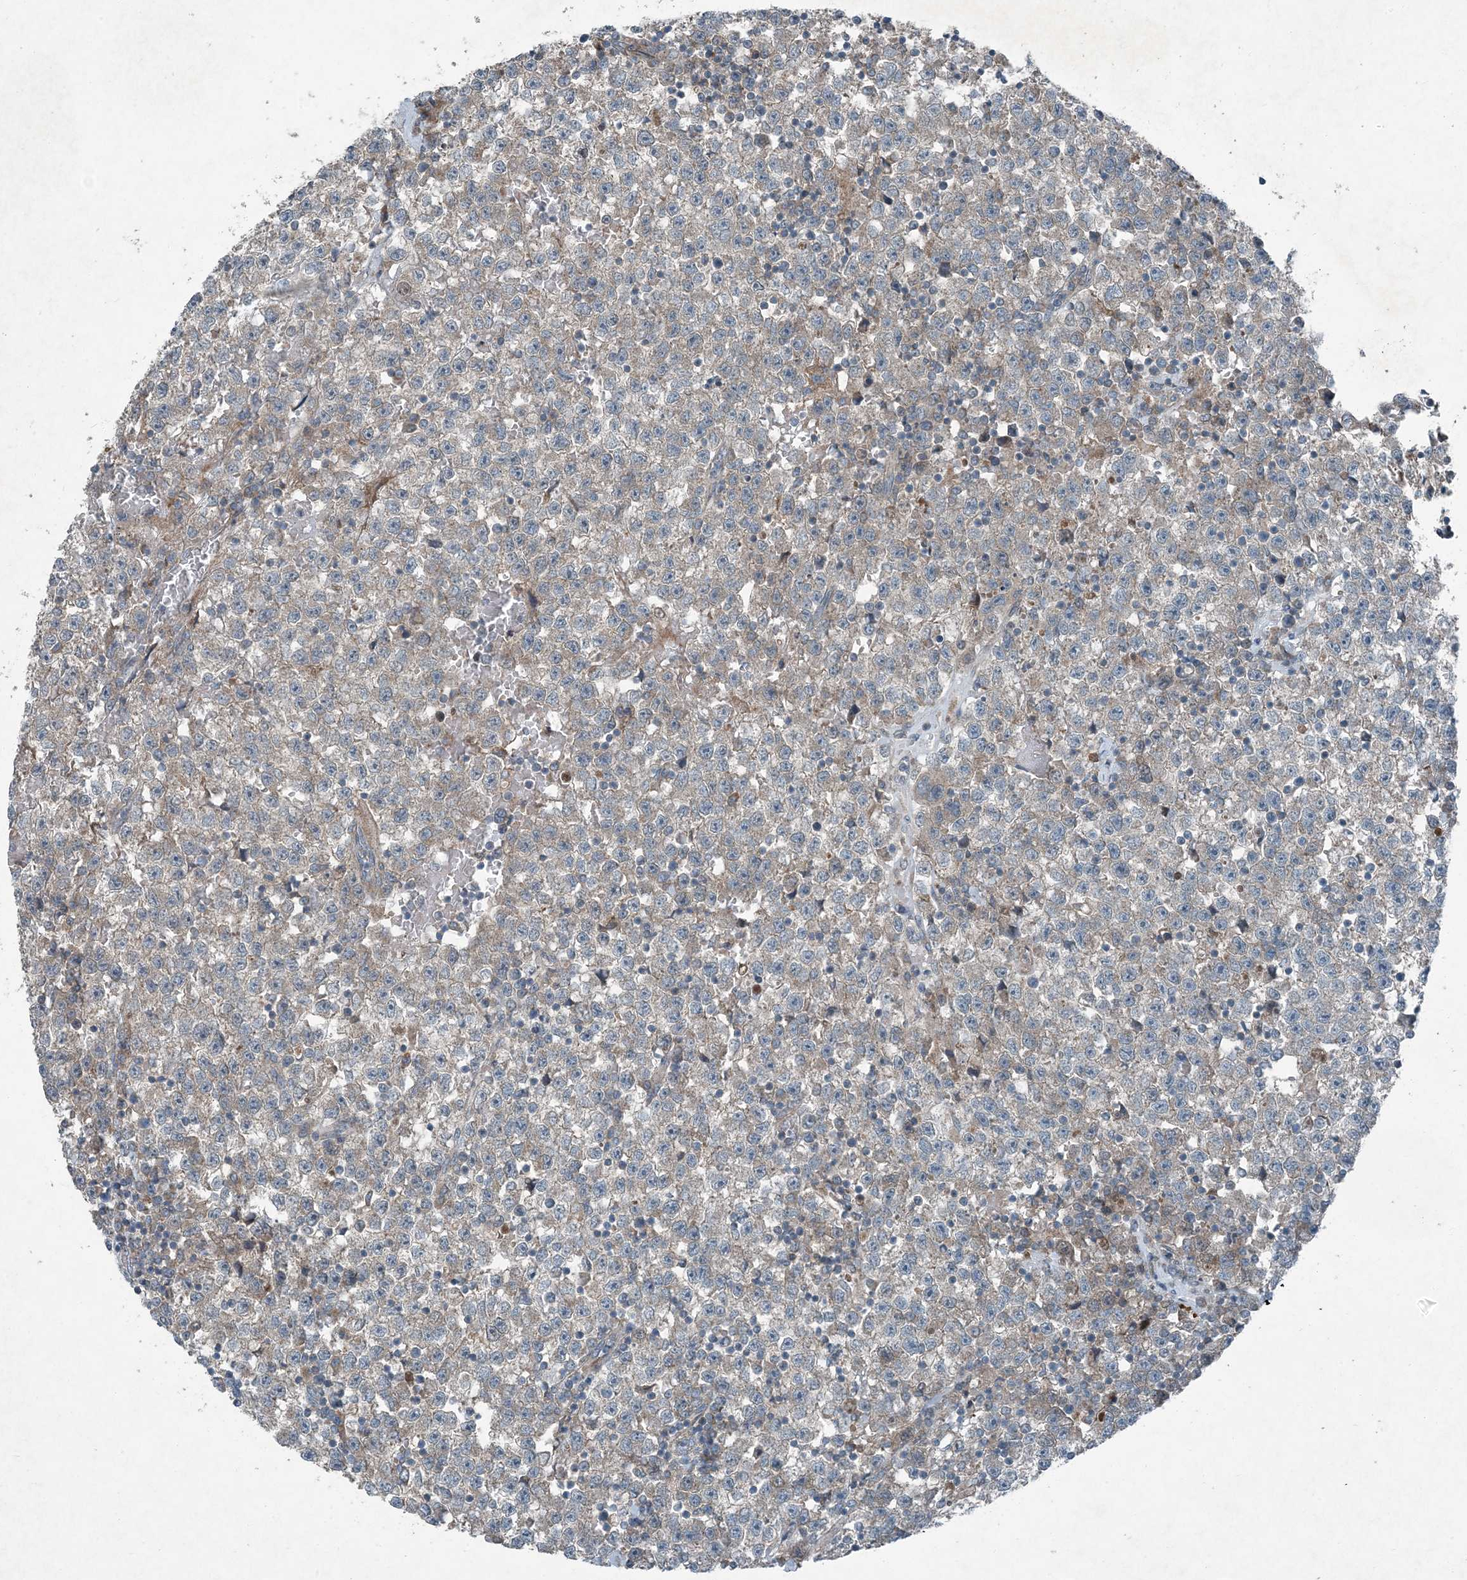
{"staining": {"intensity": "weak", "quantity": "<25%", "location": "cytoplasmic/membranous"}, "tissue": "testis cancer", "cell_type": "Tumor cells", "image_type": "cancer", "snomed": [{"axis": "morphology", "description": "Seminoma, NOS"}, {"axis": "topography", "description": "Testis"}], "caption": "Tumor cells are negative for brown protein staining in testis cancer.", "gene": "APOM", "patient": {"sex": "male", "age": 22}}